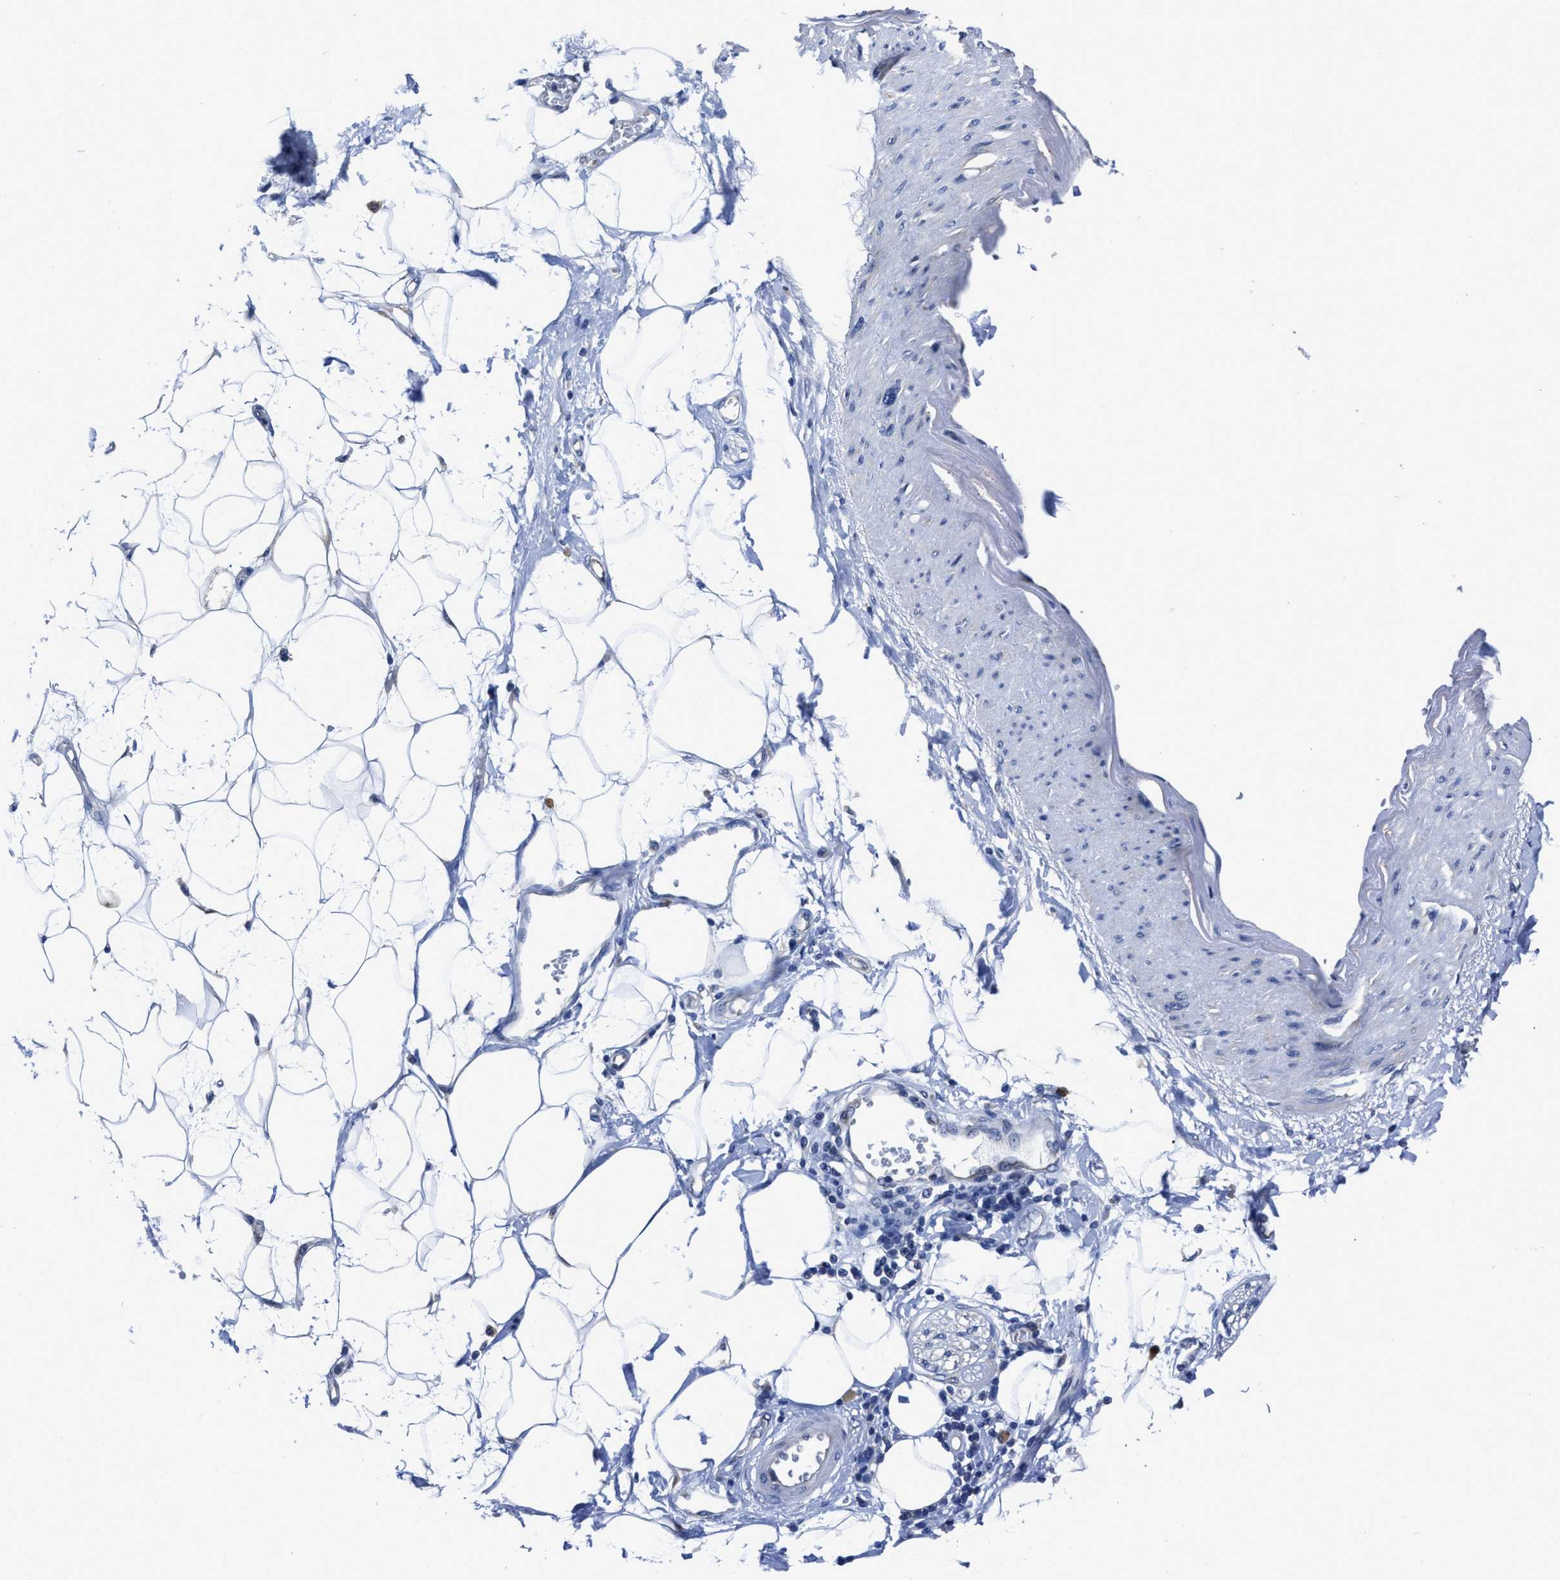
{"staining": {"intensity": "negative", "quantity": "none", "location": "none"}, "tissue": "adipose tissue", "cell_type": "Adipocytes", "image_type": "normal", "snomed": [{"axis": "morphology", "description": "Normal tissue, NOS"}, {"axis": "morphology", "description": "Adenocarcinoma, NOS"}, {"axis": "topography", "description": "Duodenum"}, {"axis": "topography", "description": "Peripheral nerve tissue"}], "caption": "DAB immunohistochemical staining of benign human adipose tissue shows no significant positivity in adipocytes.", "gene": "HOOK1", "patient": {"sex": "female", "age": 60}}